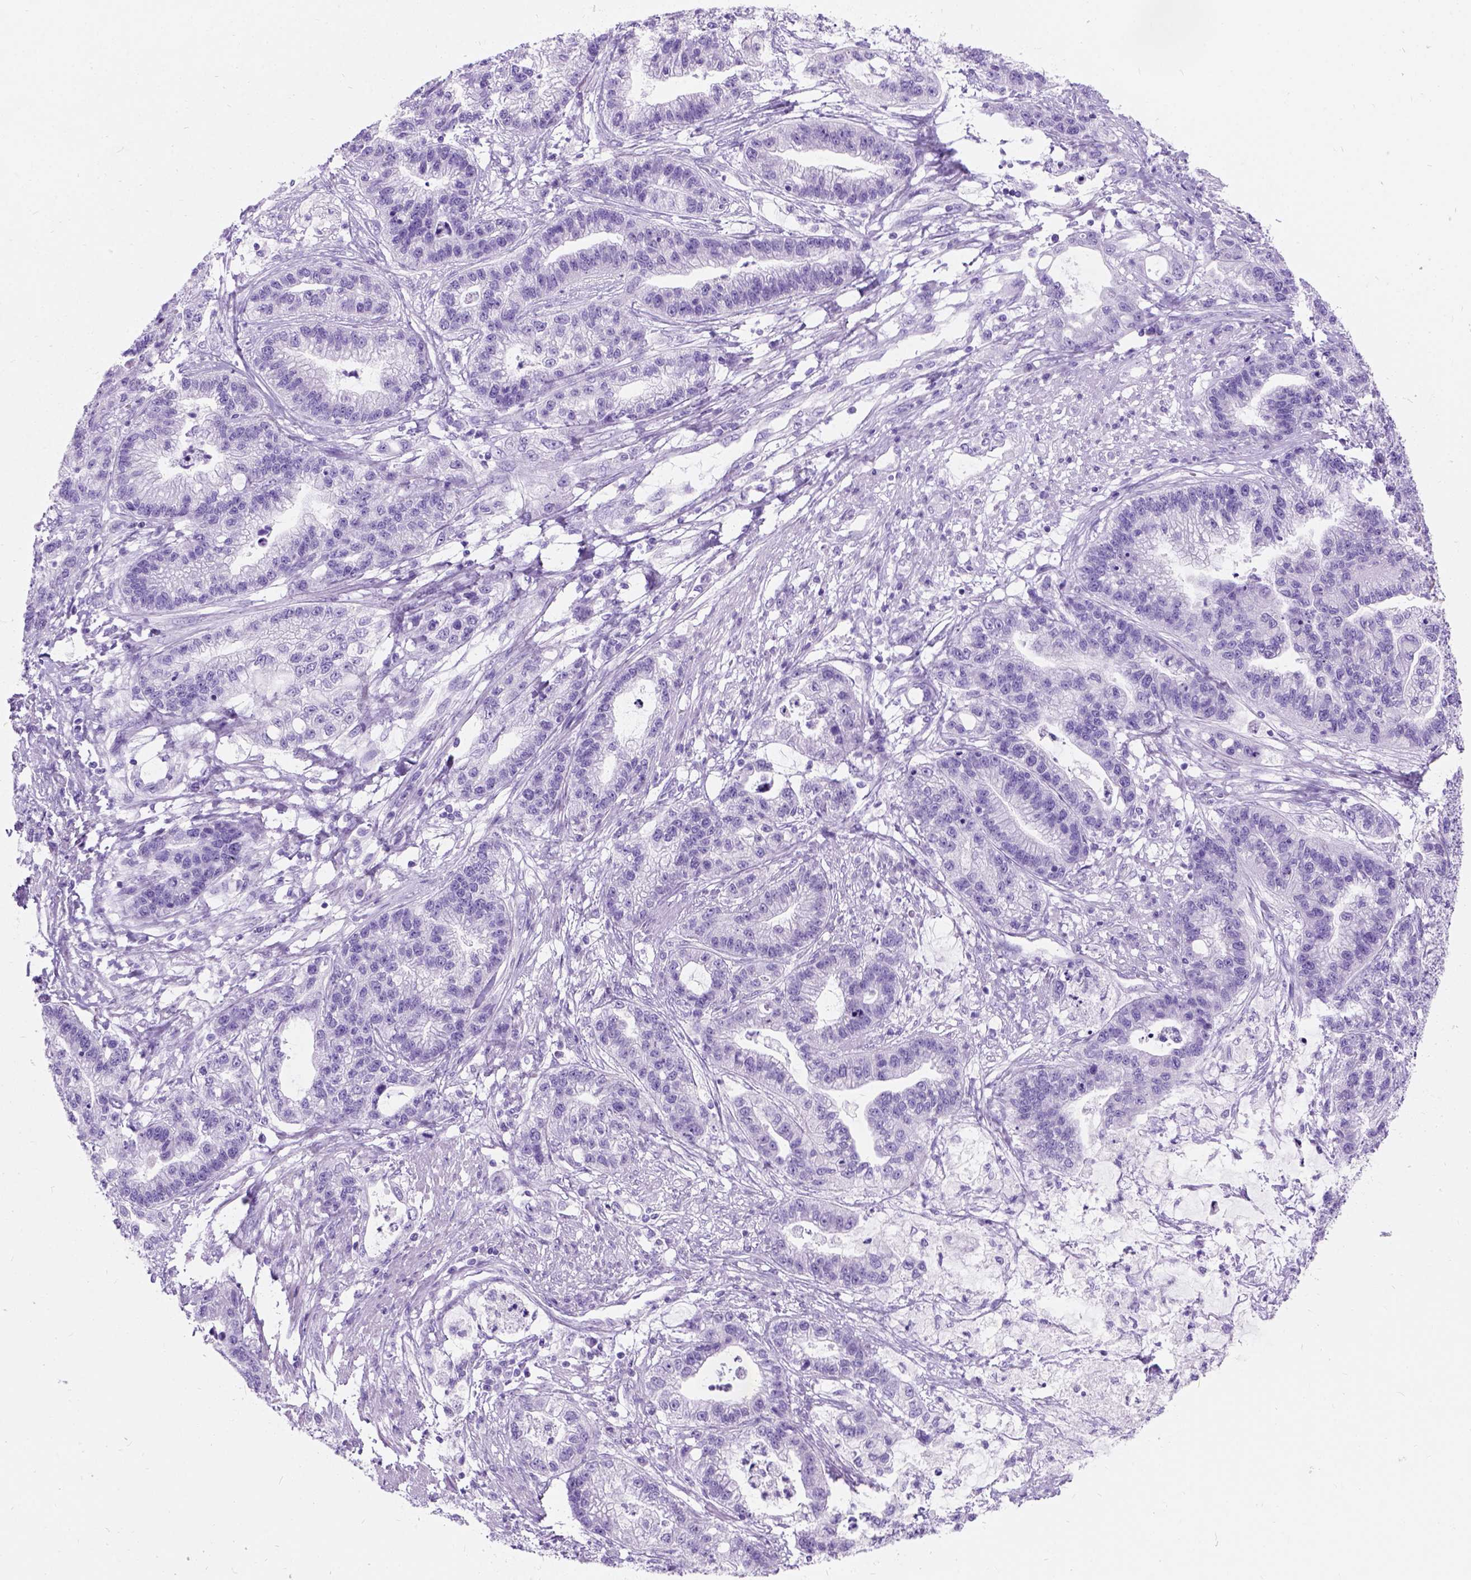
{"staining": {"intensity": "negative", "quantity": "none", "location": "none"}, "tissue": "stomach cancer", "cell_type": "Tumor cells", "image_type": "cancer", "snomed": [{"axis": "morphology", "description": "Adenocarcinoma, NOS"}, {"axis": "topography", "description": "Stomach"}], "caption": "This is an immunohistochemistry photomicrograph of stomach cancer. There is no positivity in tumor cells.", "gene": "C7orf57", "patient": {"sex": "male", "age": 83}}